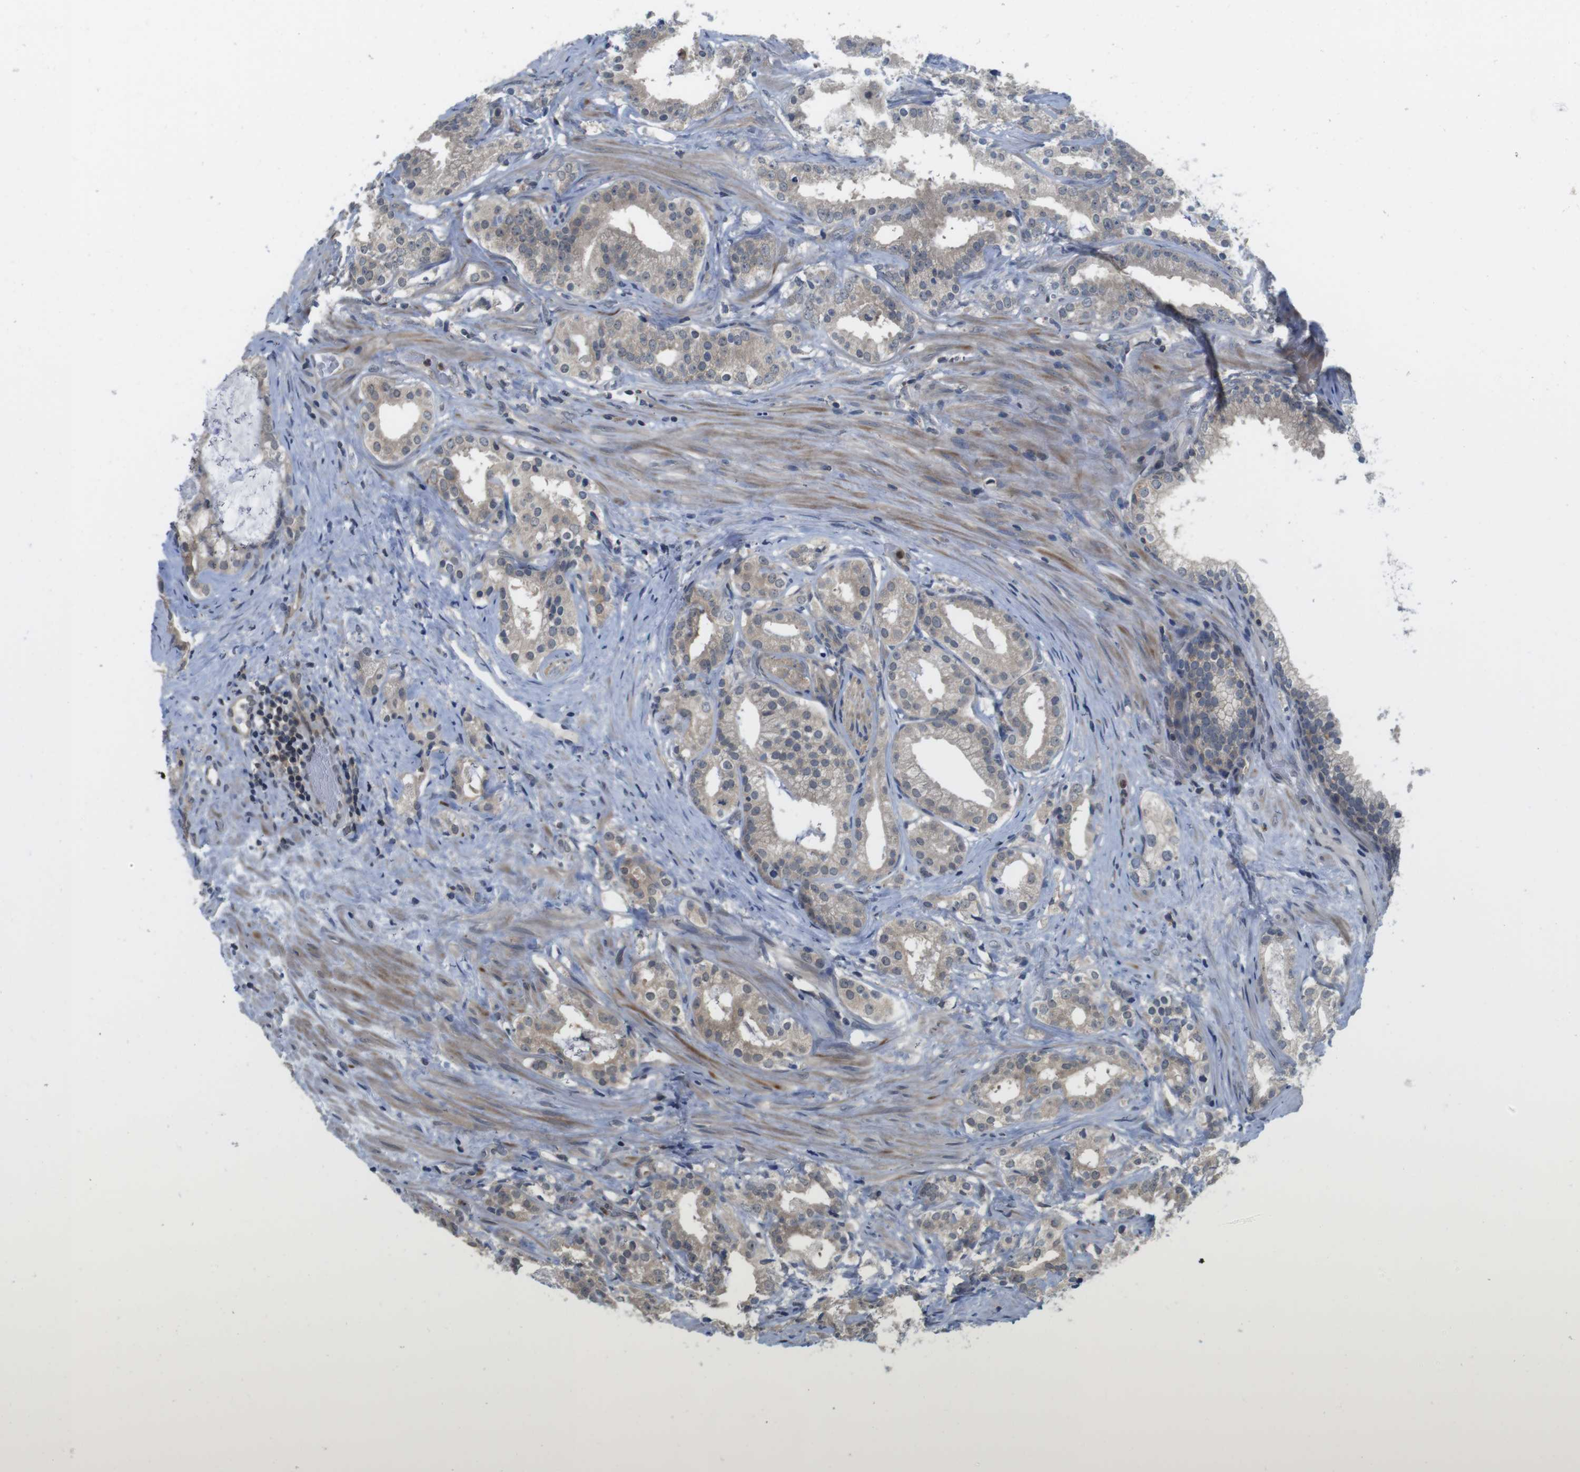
{"staining": {"intensity": "weak", "quantity": ">75%", "location": "cytoplasmic/membranous"}, "tissue": "prostate cancer", "cell_type": "Tumor cells", "image_type": "cancer", "snomed": [{"axis": "morphology", "description": "Adenocarcinoma, Low grade"}, {"axis": "topography", "description": "Prostate"}], "caption": "Weak cytoplasmic/membranous protein positivity is seen in about >75% of tumor cells in prostate cancer (low-grade adenocarcinoma).", "gene": "FADD", "patient": {"sex": "male", "age": 59}}